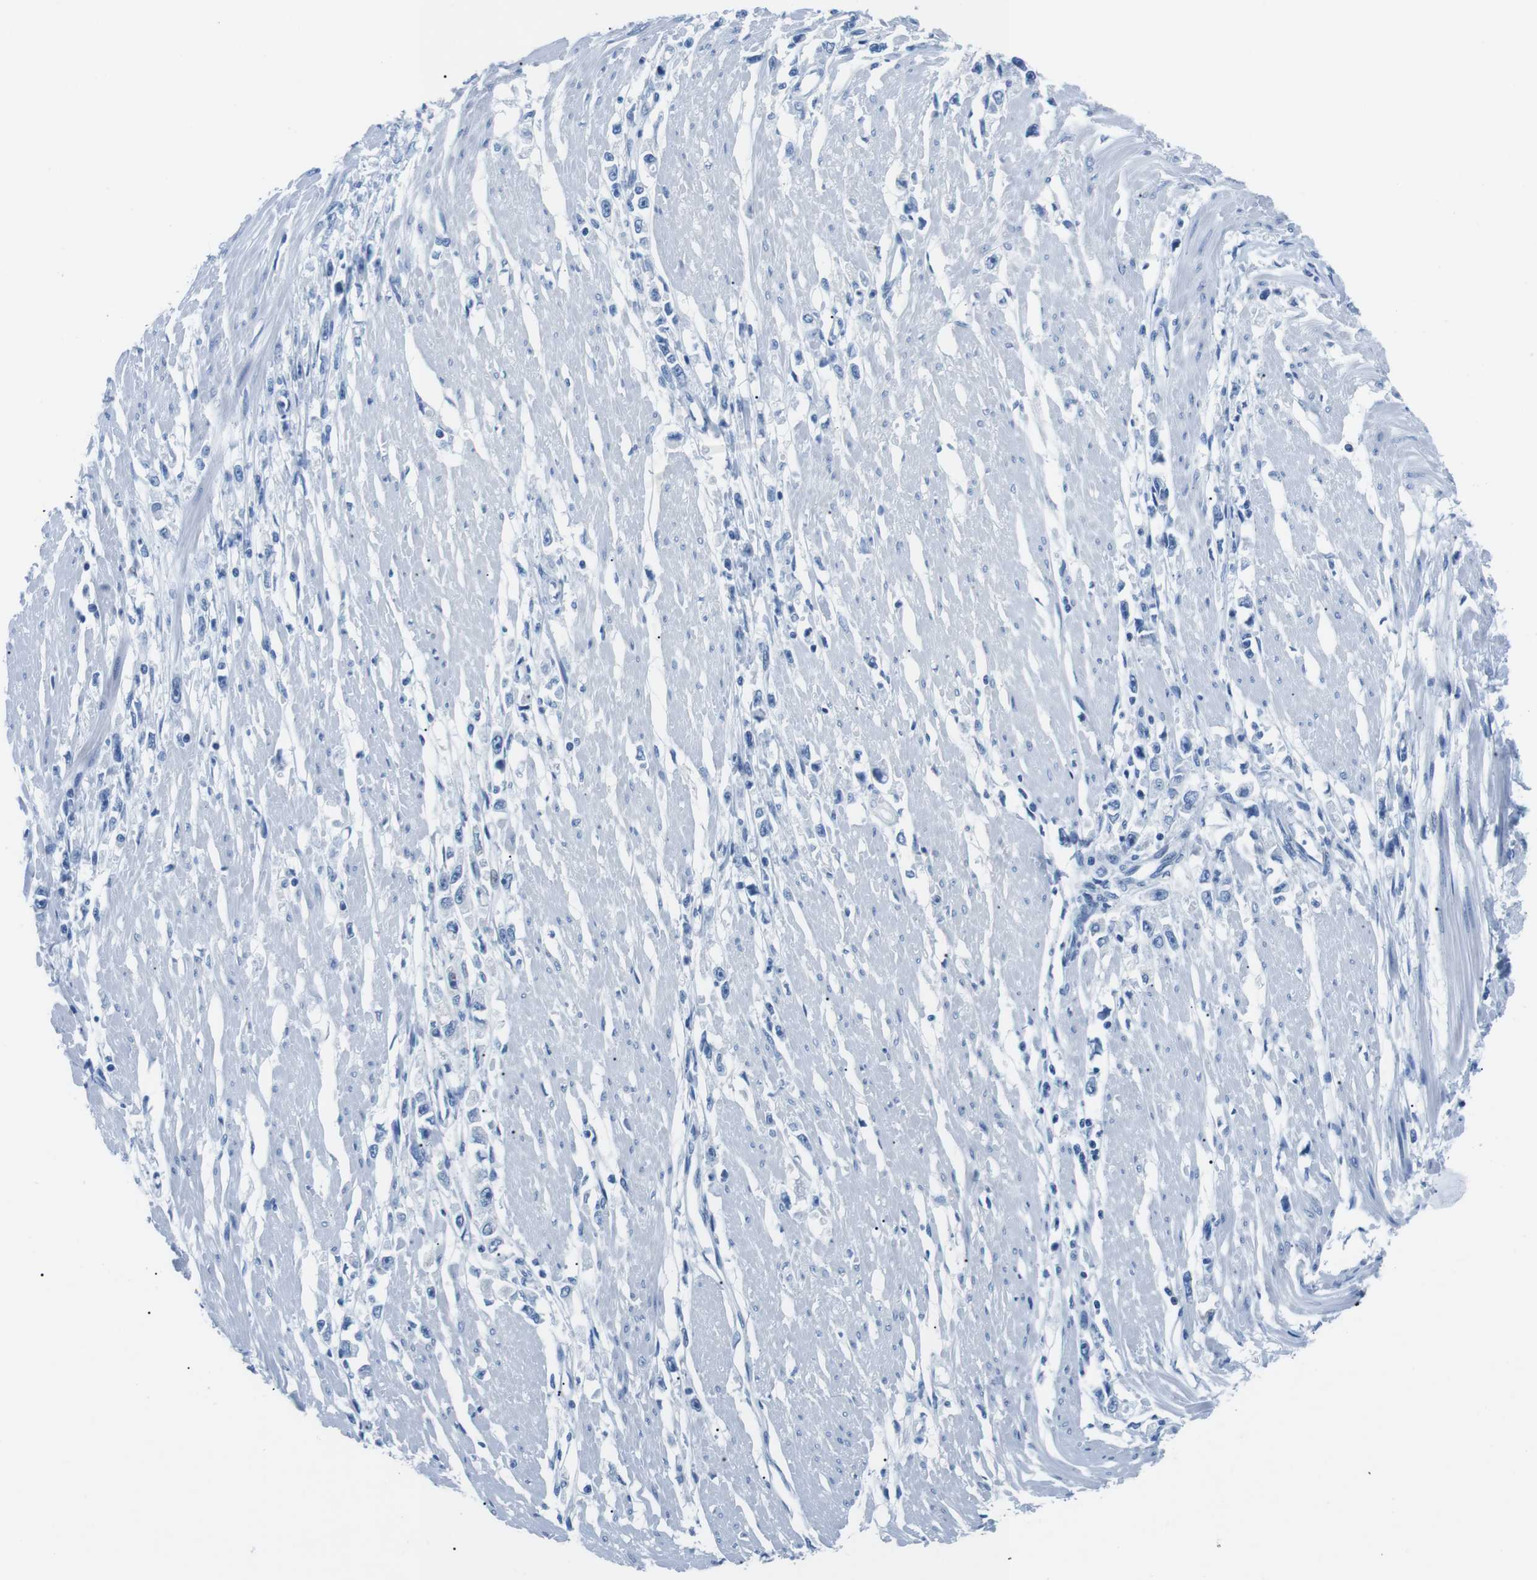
{"staining": {"intensity": "negative", "quantity": "none", "location": "none"}, "tissue": "stomach cancer", "cell_type": "Tumor cells", "image_type": "cancer", "snomed": [{"axis": "morphology", "description": "Adenocarcinoma, NOS"}, {"axis": "topography", "description": "Stomach"}], "caption": "Immunohistochemistry photomicrograph of neoplastic tissue: human stomach cancer (adenocarcinoma) stained with DAB (3,3'-diaminobenzidine) reveals no significant protein positivity in tumor cells.", "gene": "MUC2", "patient": {"sex": "female", "age": 59}}